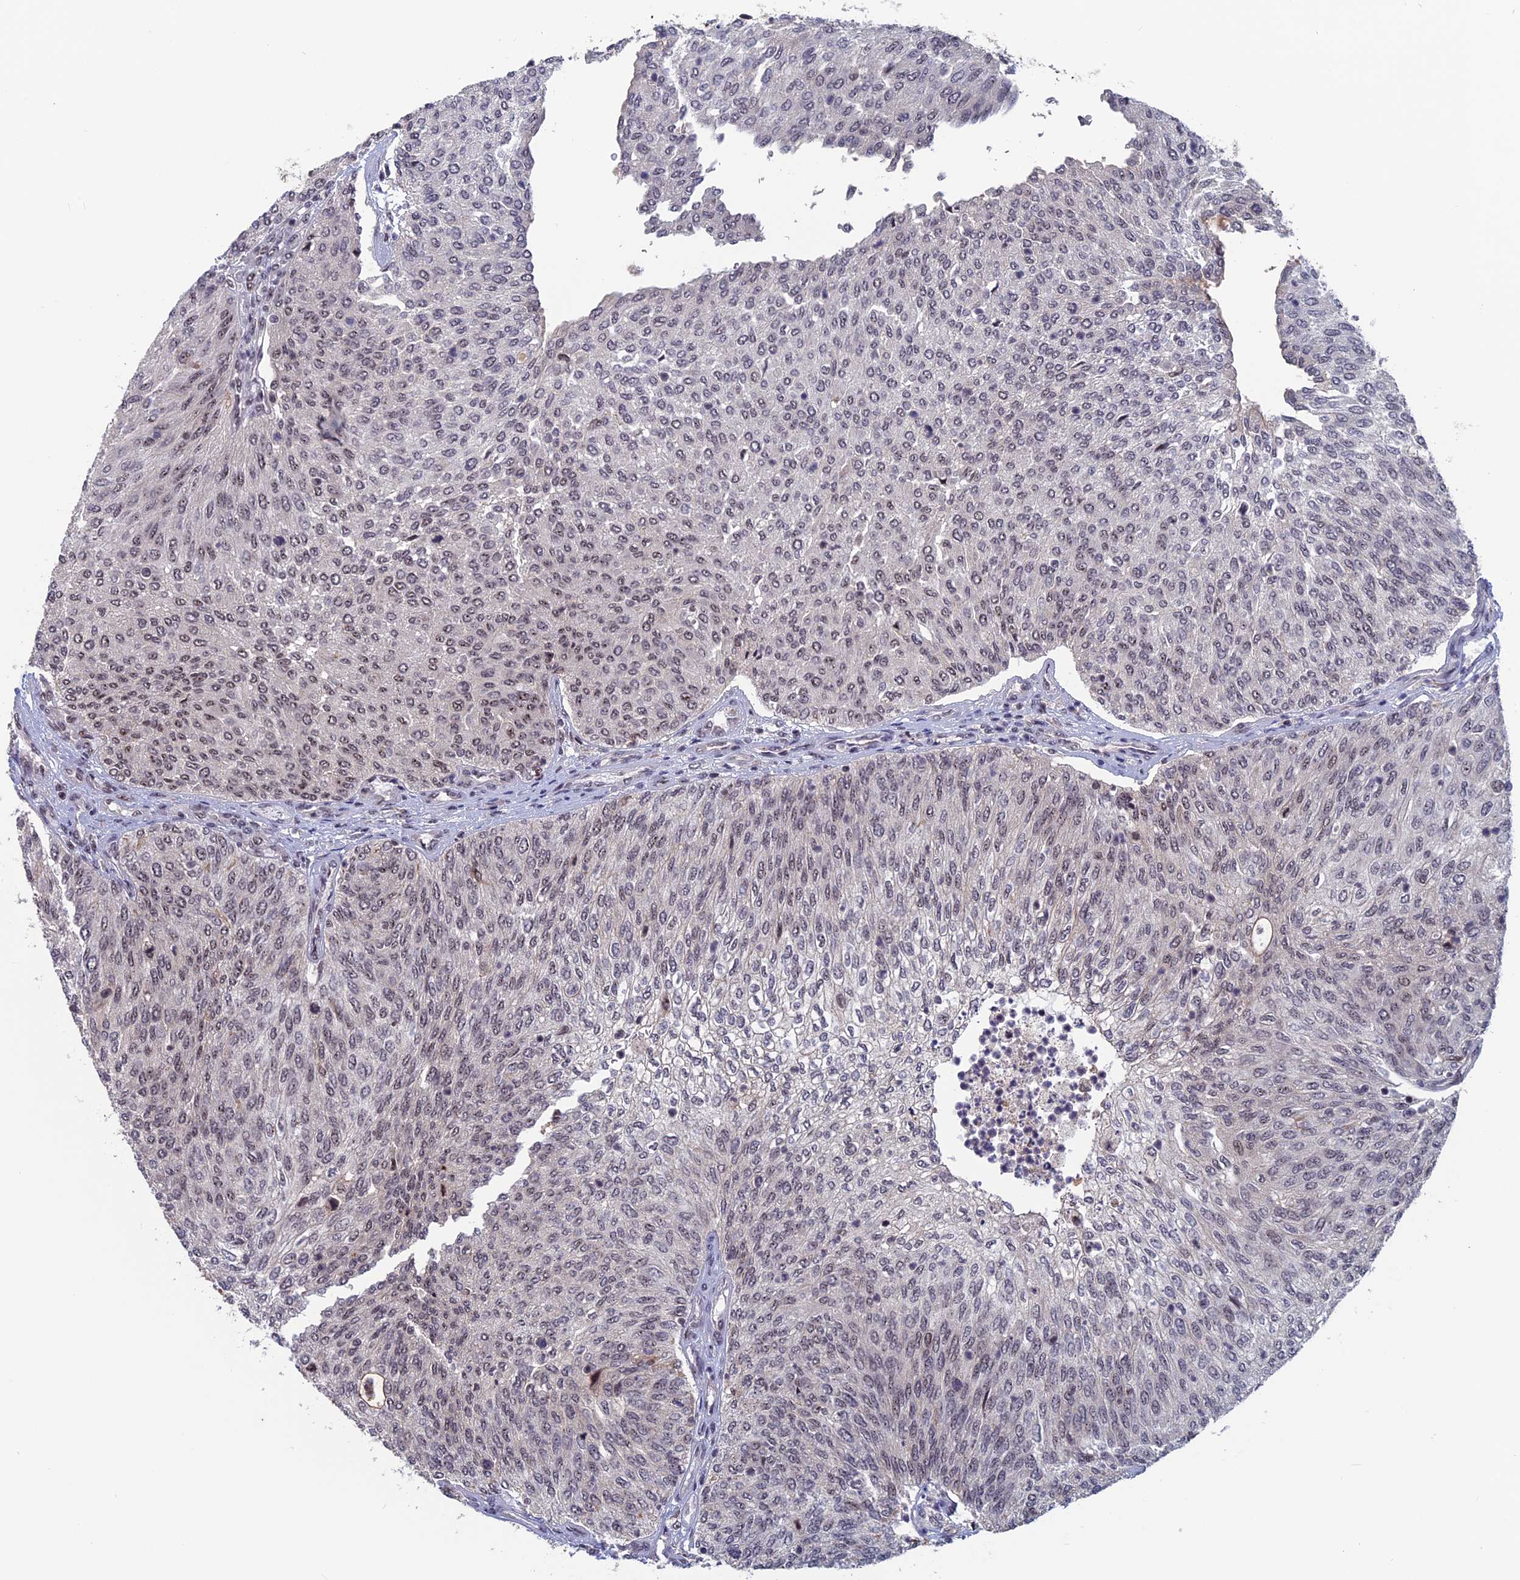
{"staining": {"intensity": "negative", "quantity": "none", "location": "none"}, "tissue": "urothelial cancer", "cell_type": "Tumor cells", "image_type": "cancer", "snomed": [{"axis": "morphology", "description": "Urothelial carcinoma, Low grade"}, {"axis": "topography", "description": "Urinary bladder"}], "caption": "Immunohistochemical staining of human low-grade urothelial carcinoma exhibits no significant positivity in tumor cells.", "gene": "CACTIN", "patient": {"sex": "female", "age": 79}}